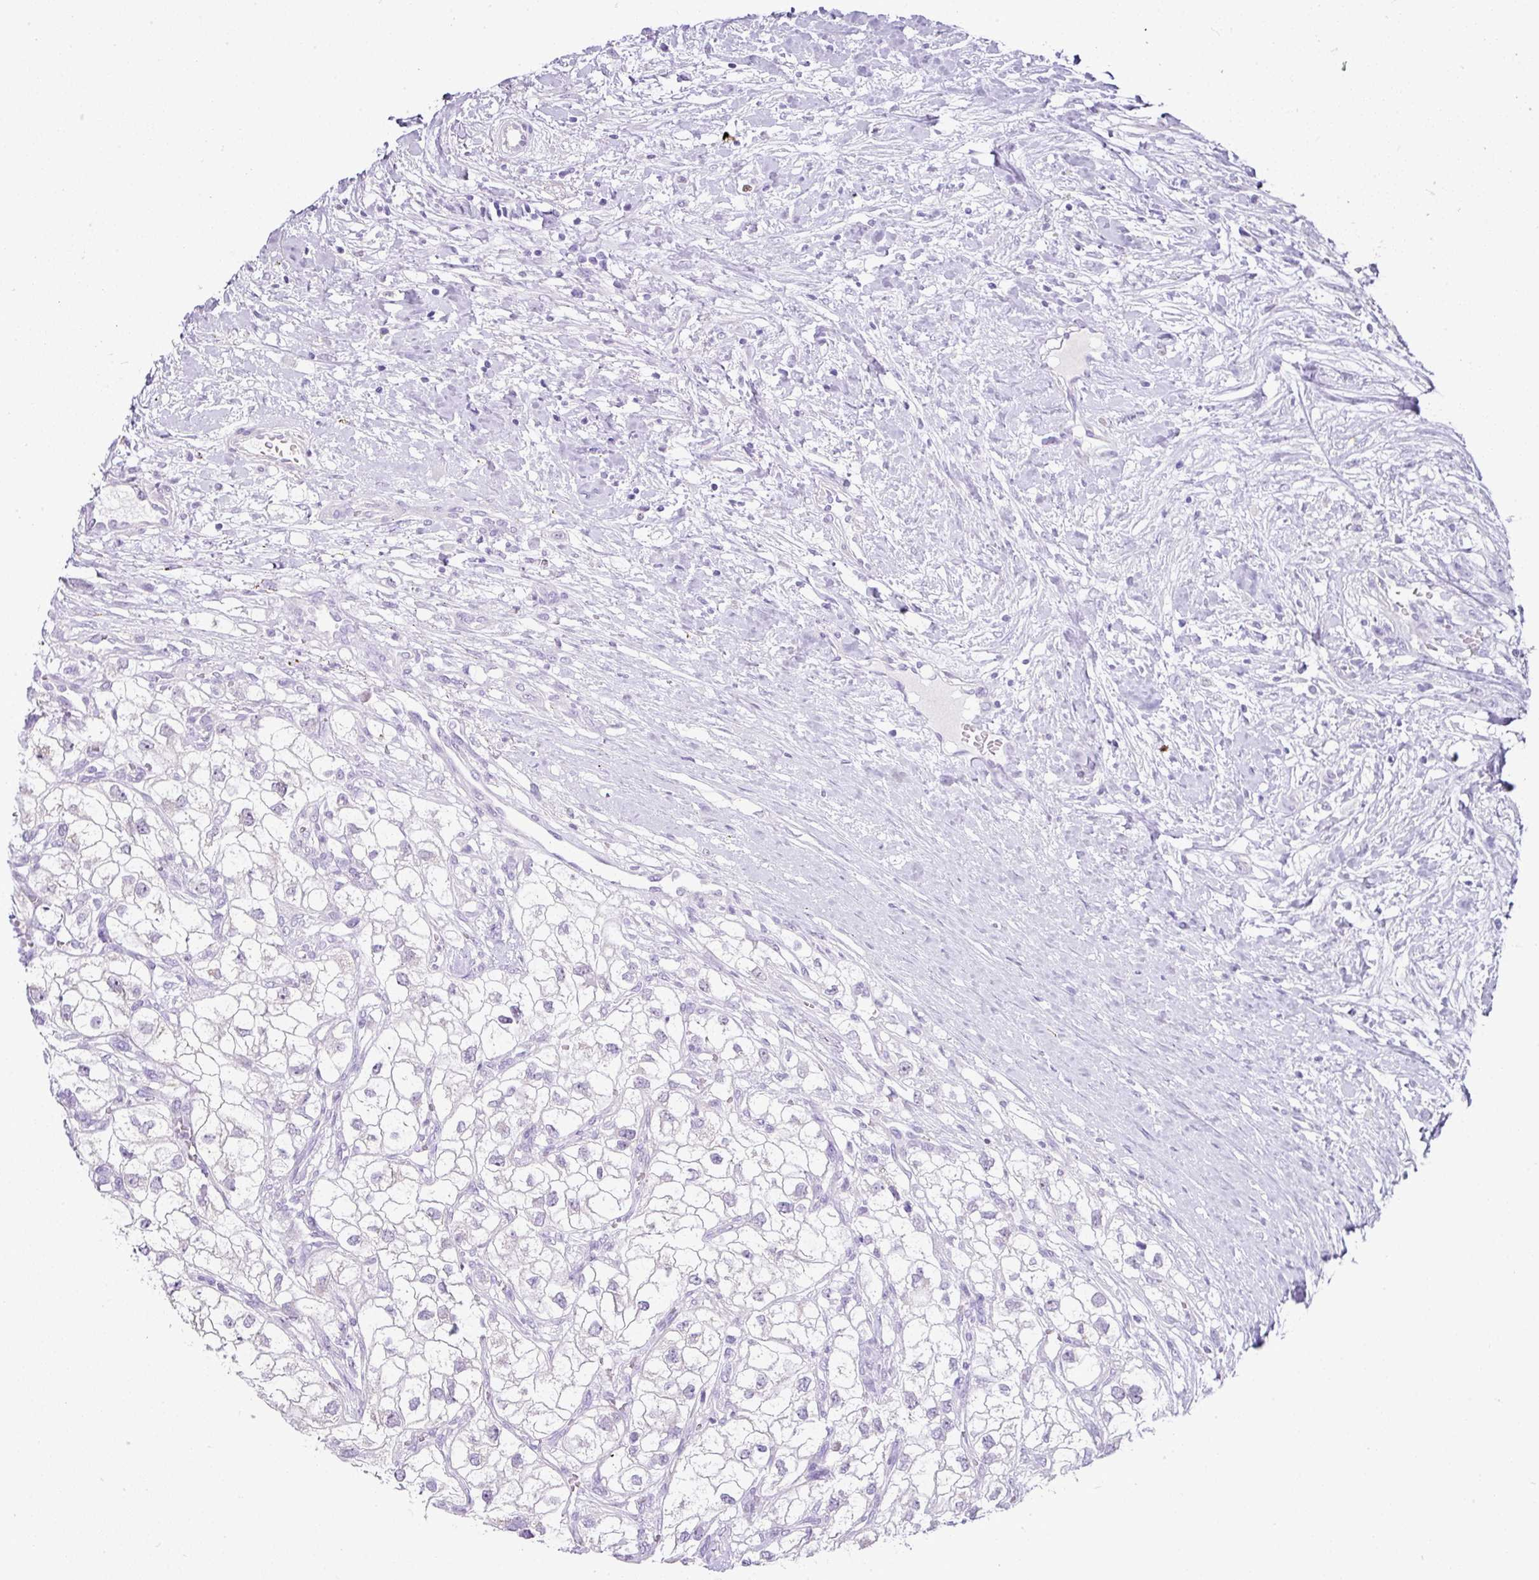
{"staining": {"intensity": "negative", "quantity": "none", "location": "none"}, "tissue": "renal cancer", "cell_type": "Tumor cells", "image_type": "cancer", "snomed": [{"axis": "morphology", "description": "Adenocarcinoma, NOS"}, {"axis": "topography", "description": "Kidney"}], "caption": "An IHC histopathology image of renal cancer (adenocarcinoma) is shown. There is no staining in tumor cells of renal cancer (adenocarcinoma).", "gene": "BCL11A", "patient": {"sex": "male", "age": 59}}